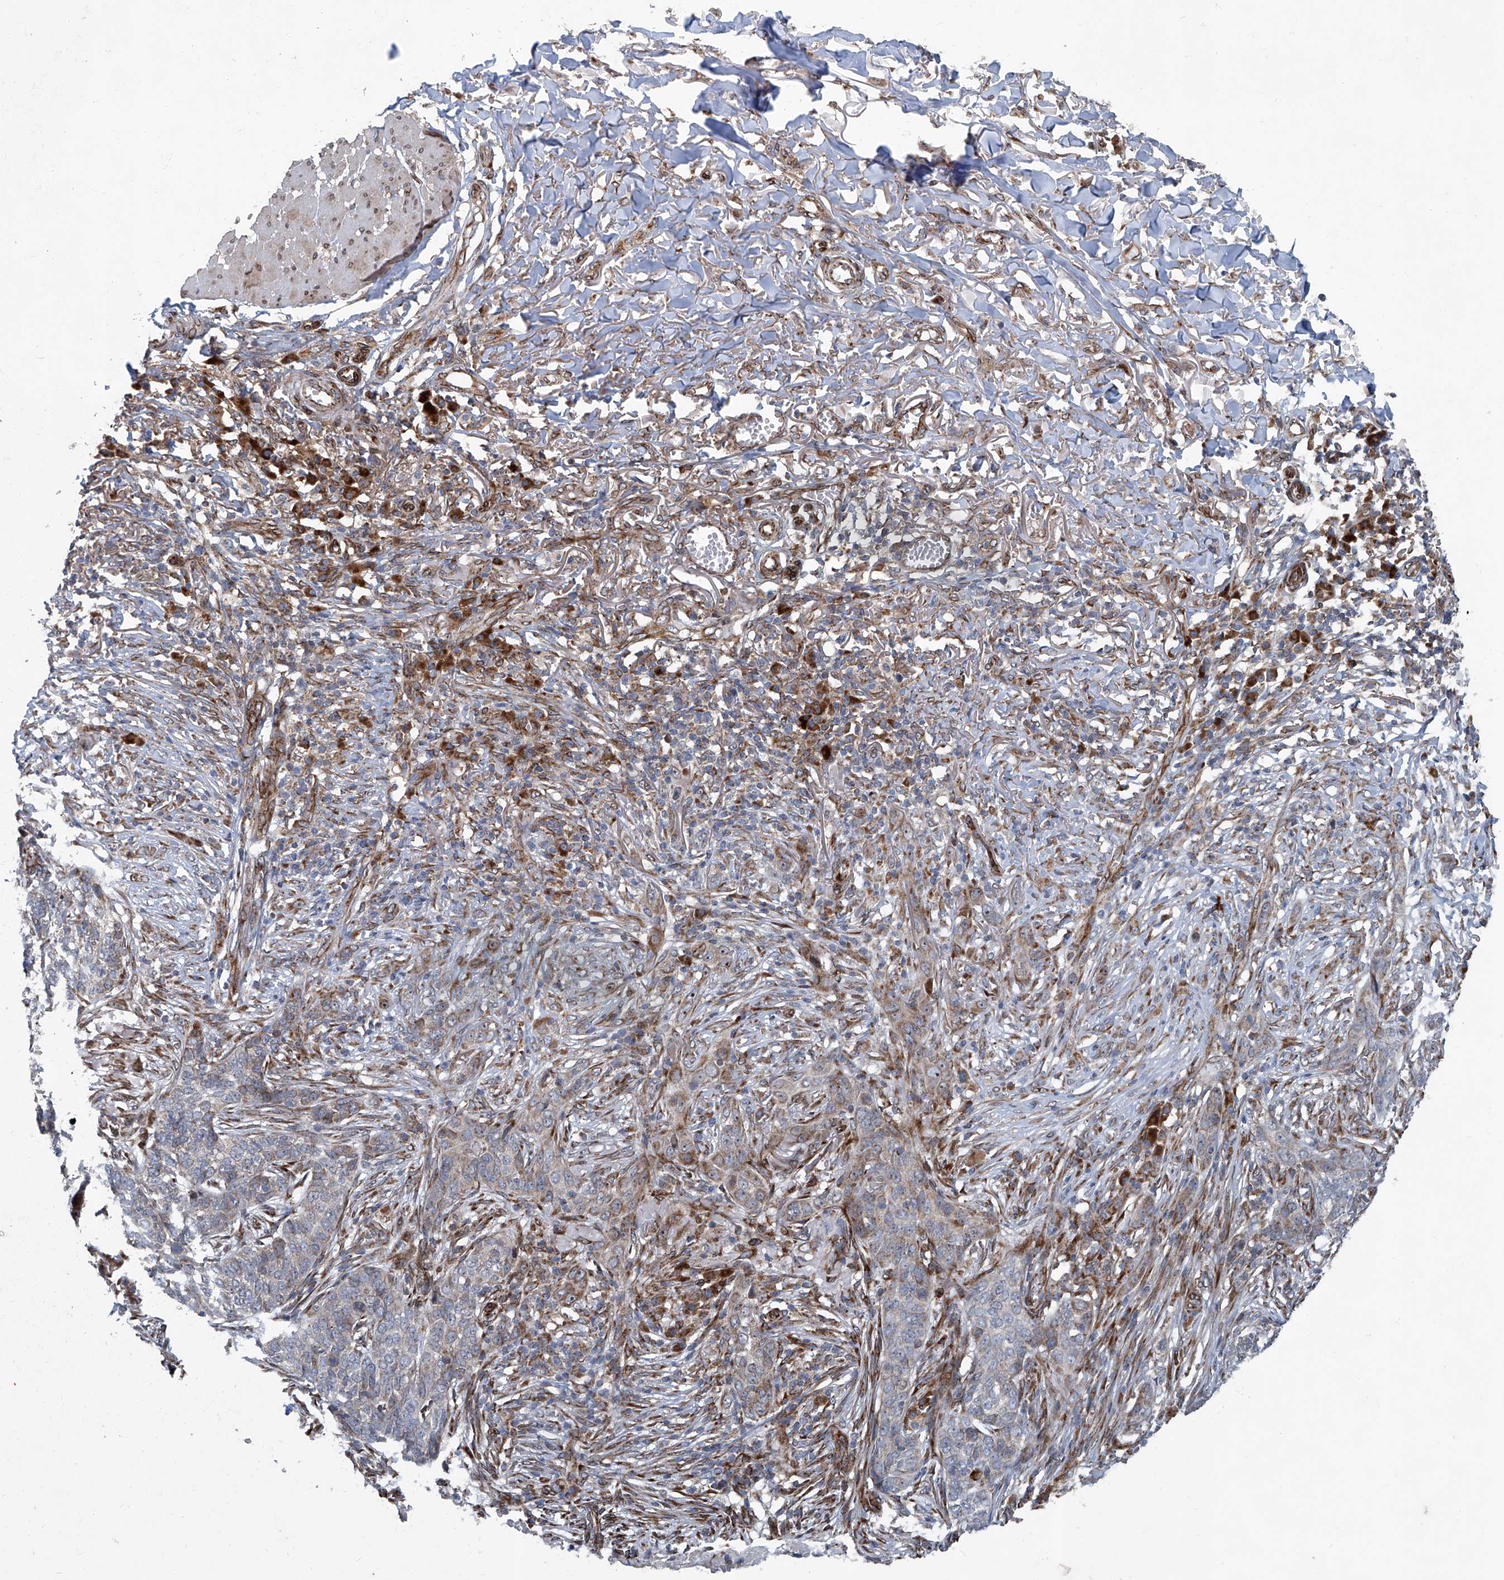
{"staining": {"intensity": "moderate", "quantity": "25%-75%", "location": "cytoplasmic/membranous"}, "tissue": "skin cancer", "cell_type": "Tumor cells", "image_type": "cancer", "snomed": [{"axis": "morphology", "description": "Basal cell carcinoma"}, {"axis": "topography", "description": "Skin"}], "caption": "Basal cell carcinoma (skin) was stained to show a protein in brown. There is medium levels of moderate cytoplasmic/membranous expression in about 25%-75% of tumor cells.", "gene": "GPR132", "patient": {"sex": "male", "age": 85}}